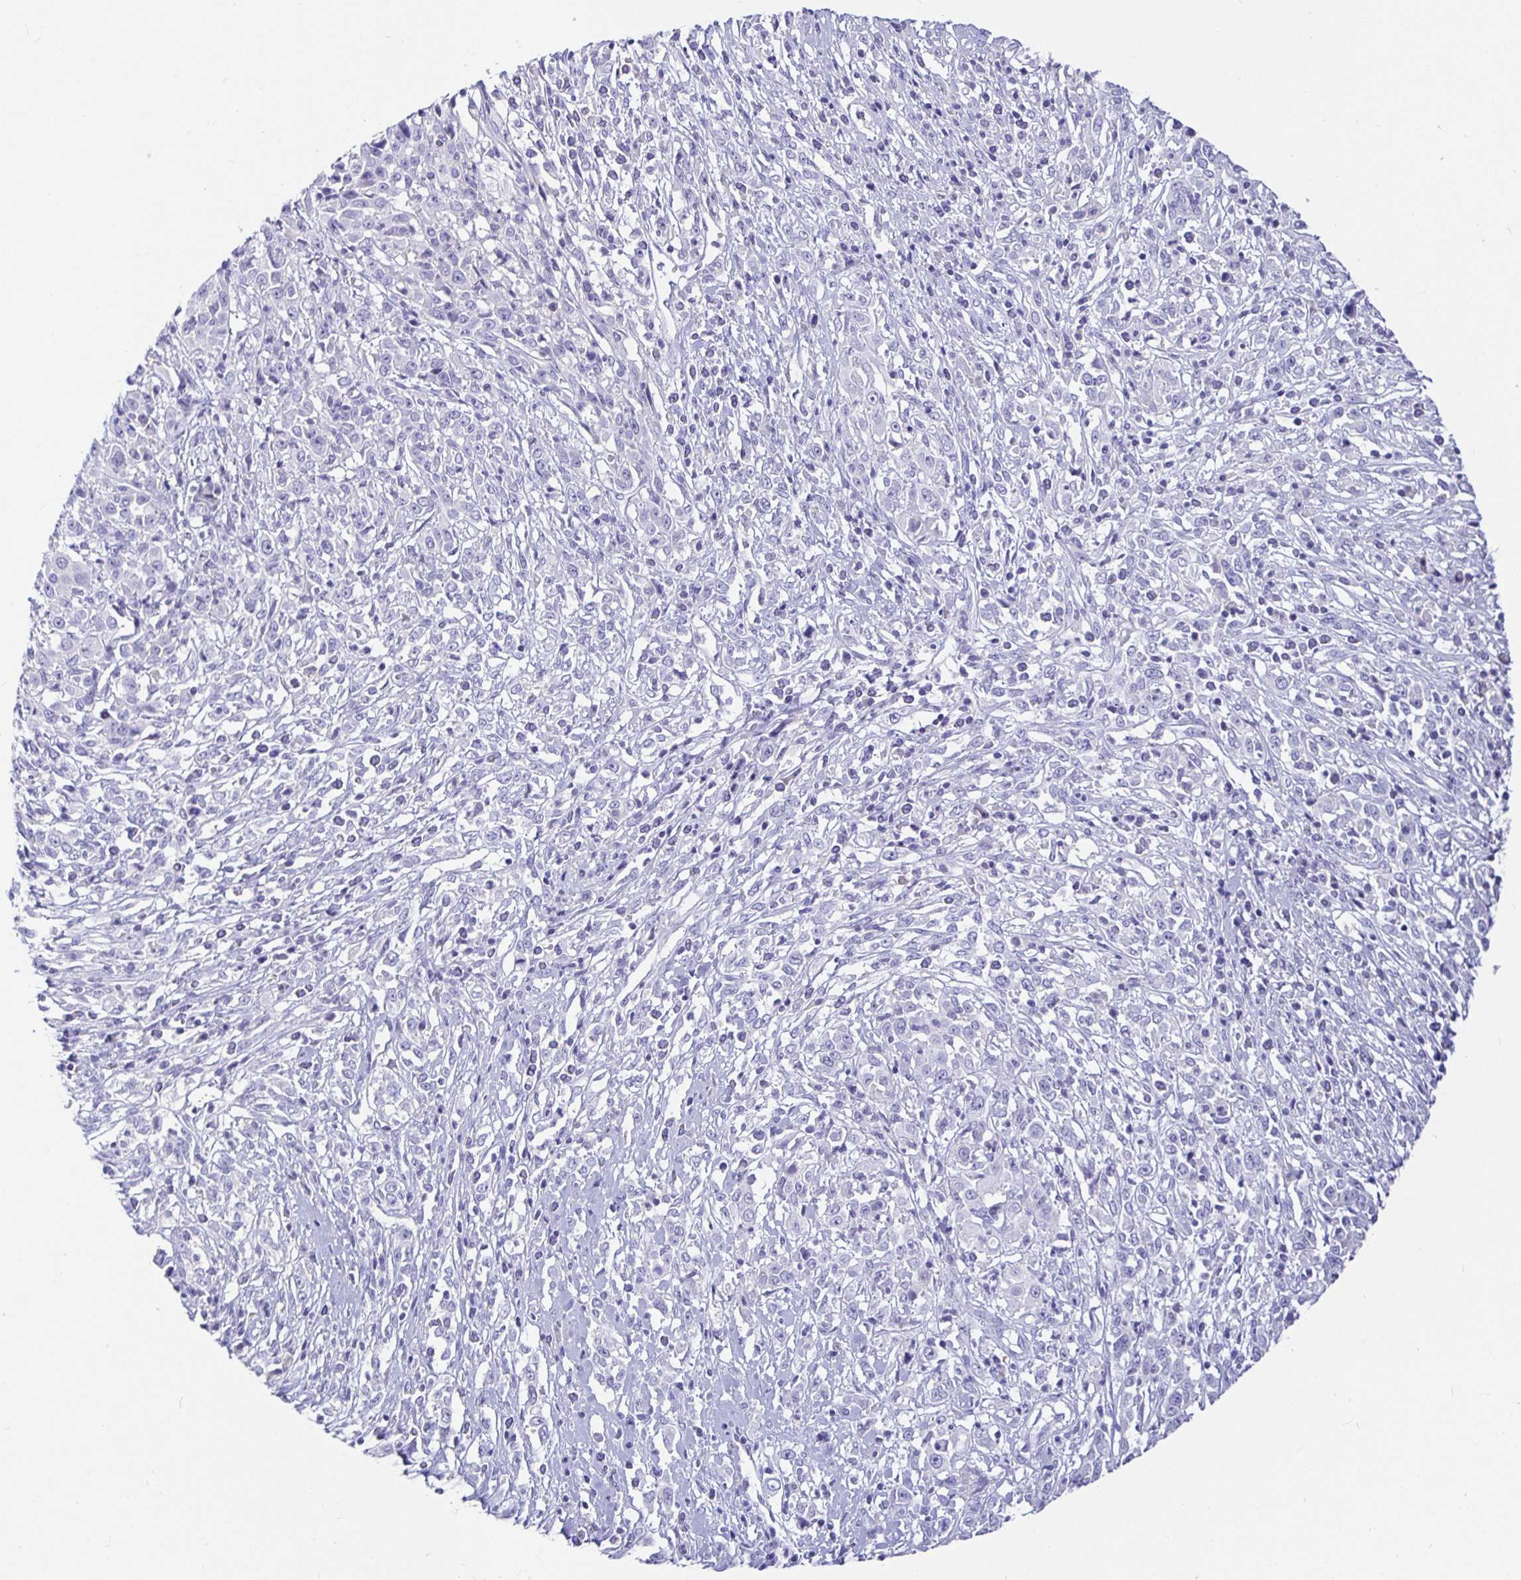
{"staining": {"intensity": "negative", "quantity": "none", "location": "none"}, "tissue": "cervical cancer", "cell_type": "Tumor cells", "image_type": "cancer", "snomed": [{"axis": "morphology", "description": "Adenocarcinoma, NOS"}, {"axis": "topography", "description": "Cervix"}], "caption": "The immunohistochemistry histopathology image has no significant positivity in tumor cells of cervical cancer tissue.", "gene": "TPTE", "patient": {"sex": "female", "age": 40}}